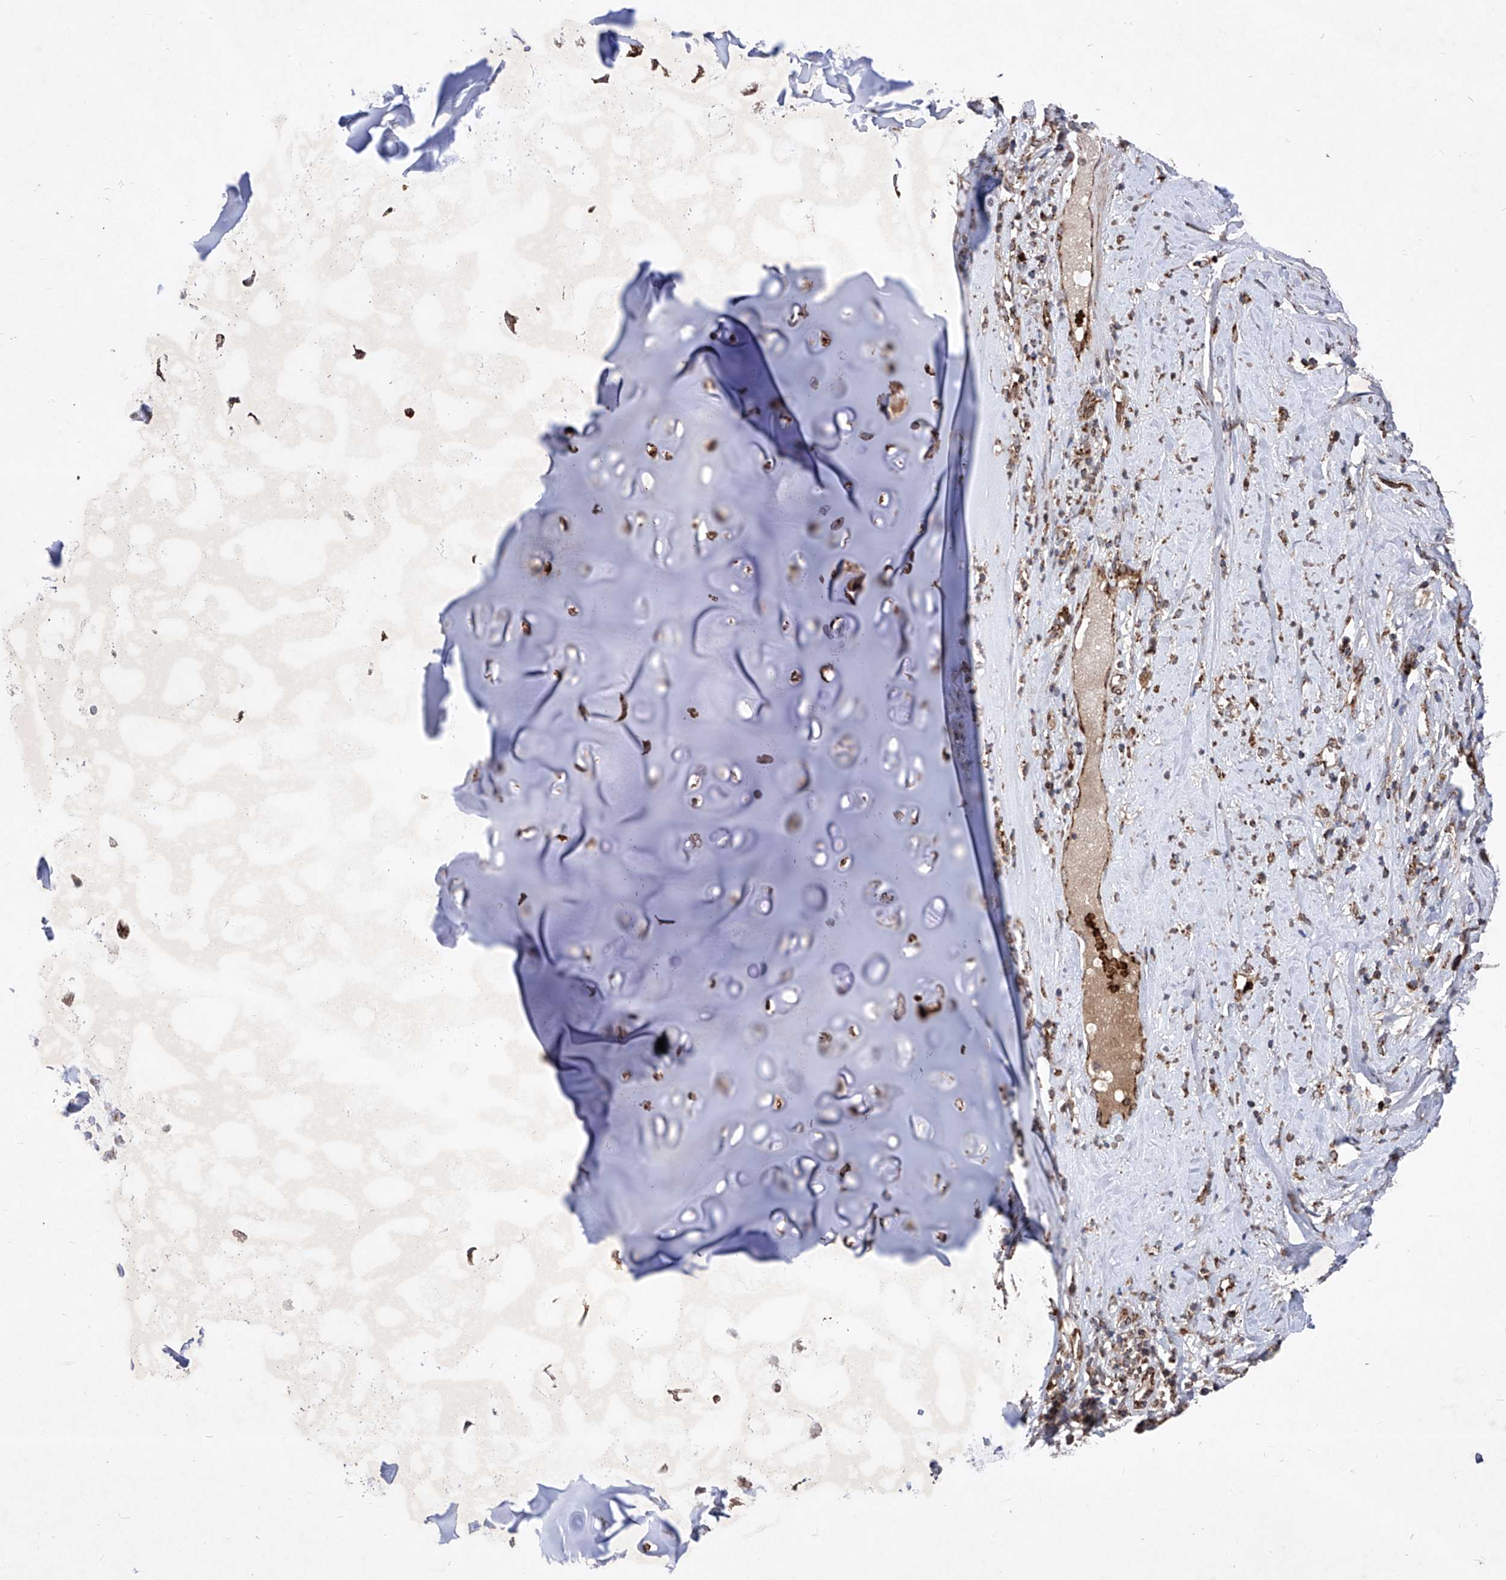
{"staining": {"intensity": "weak", "quantity": "25%-75%", "location": "cytoplasmic/membranous"}, "tissue": "adipose tissue", "cell_type": "Adipocytes", "image_type": "normal", "snomed": [{"axis": "morphology", "description": "Normal tissue, NOS"}, {"axis": "morphology", "description": "Basal cell carcinoma"}, {"axis": "topography", "description": "Cartilage tissue"}, {"axis": "topography", "description": "Nasopharynx"}, {"axis": "topography", "description": "Oral tissue"}], "caption": "The photomicrograph demonstrates staining of unremarkable adipose tissue, revealing weak cytoplasmic/membranous protein expression (brown color) within adipocytes.", "gene": "SEMA6A", "patient": {"sex": "female", "age": 77}}